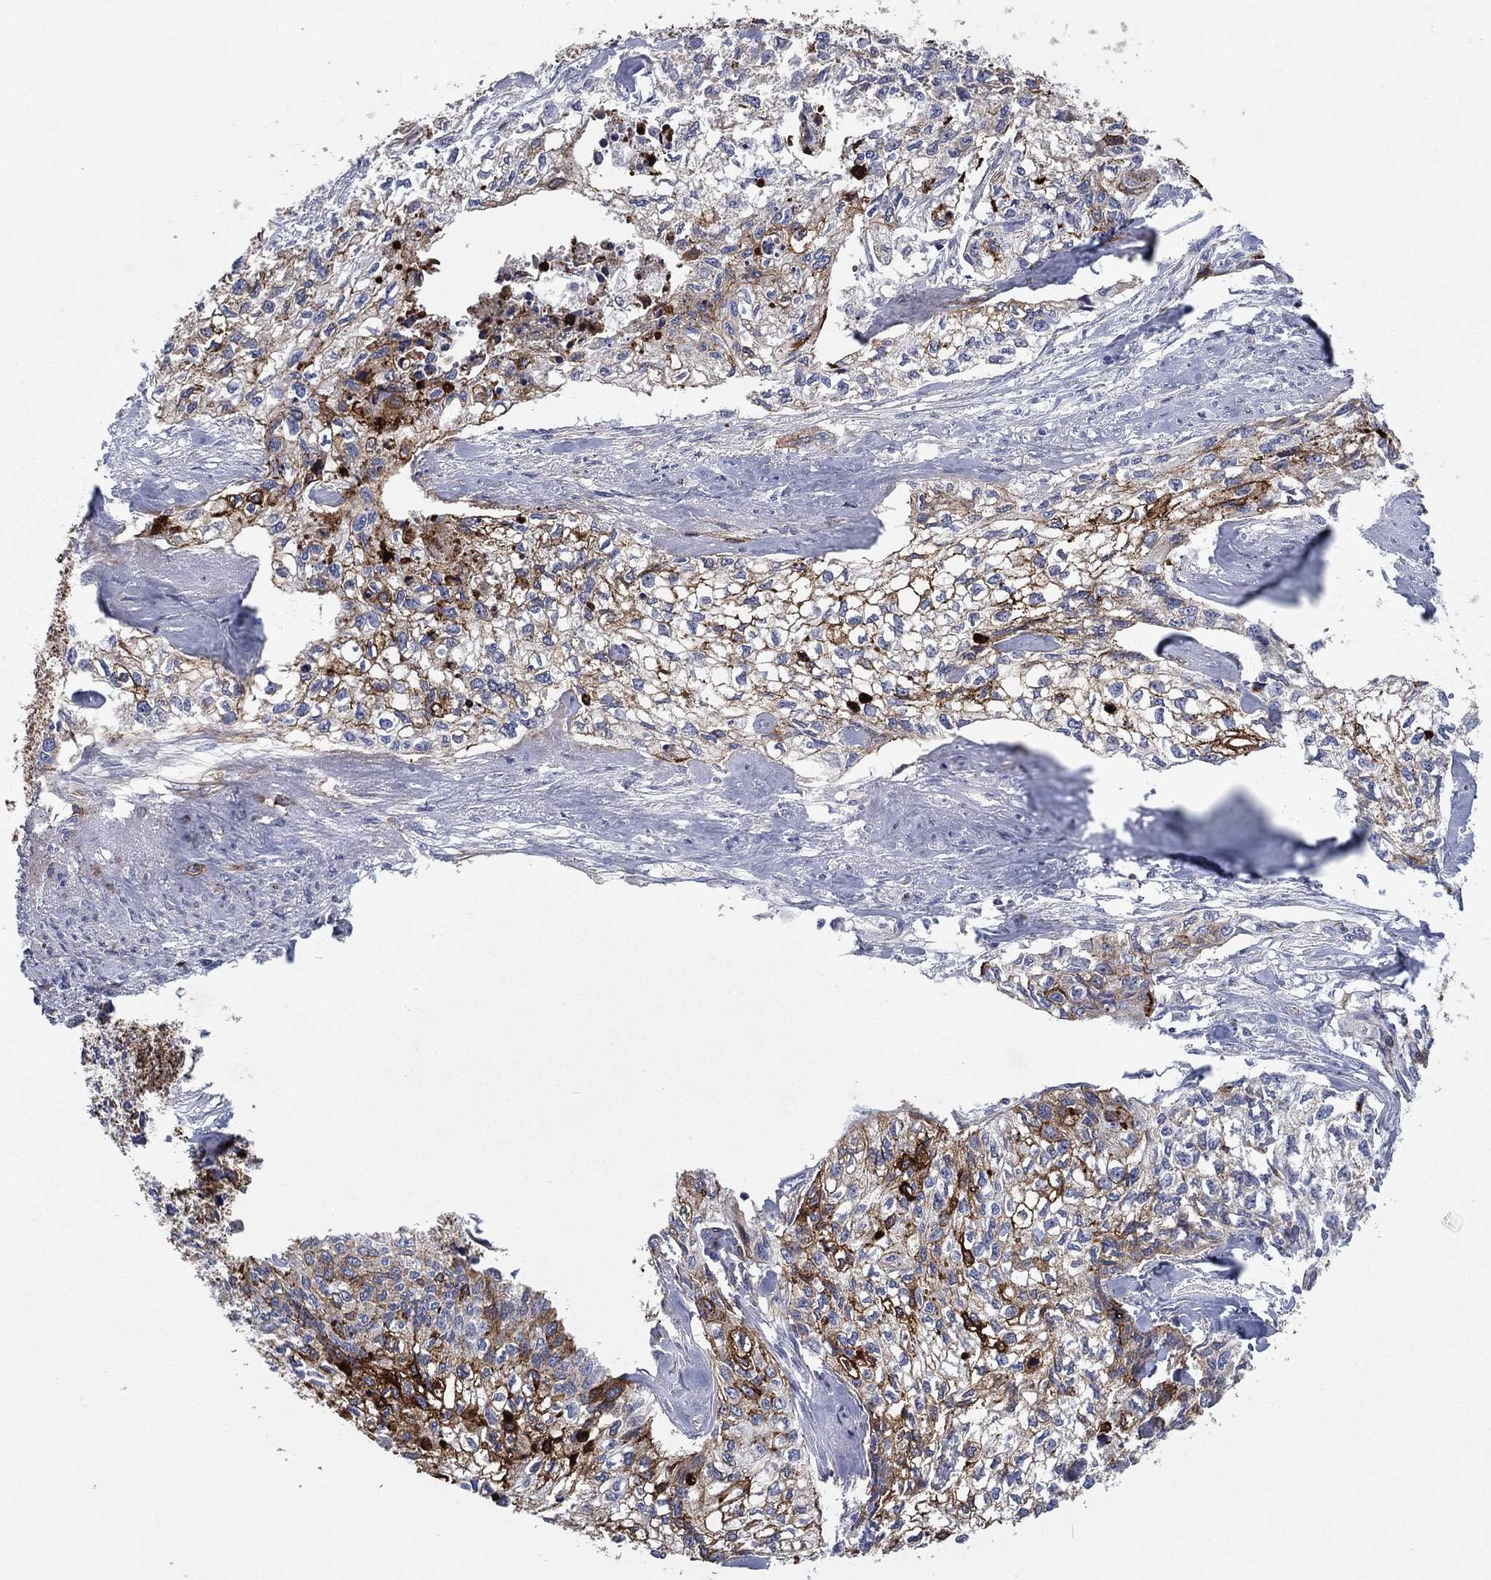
{"staining": {"intensity": "strong", "quantity": "25%-75%", "location": "cytoplasmic/membranous"}, "tissue": "cervical cancer", "cell_type": "Tumor cells", "image_type": "cancer", "snomed": [{"axis": "morphology", "description": "Squamous cell carcinoma, NOS"}, {"axis": "topography", "description": "Cervix"}], "caption": "Cervical cancer (squamous cell carcinoma) stained with DAB (3,3'-diaminobenzidine) immunohistochemistry shows high levels of strong cytoplasmic/membranous staining in approximately 25%-75% of tumor cells.", "gene": "SDC1", "patient": {"sex": "female", "age": 58}}